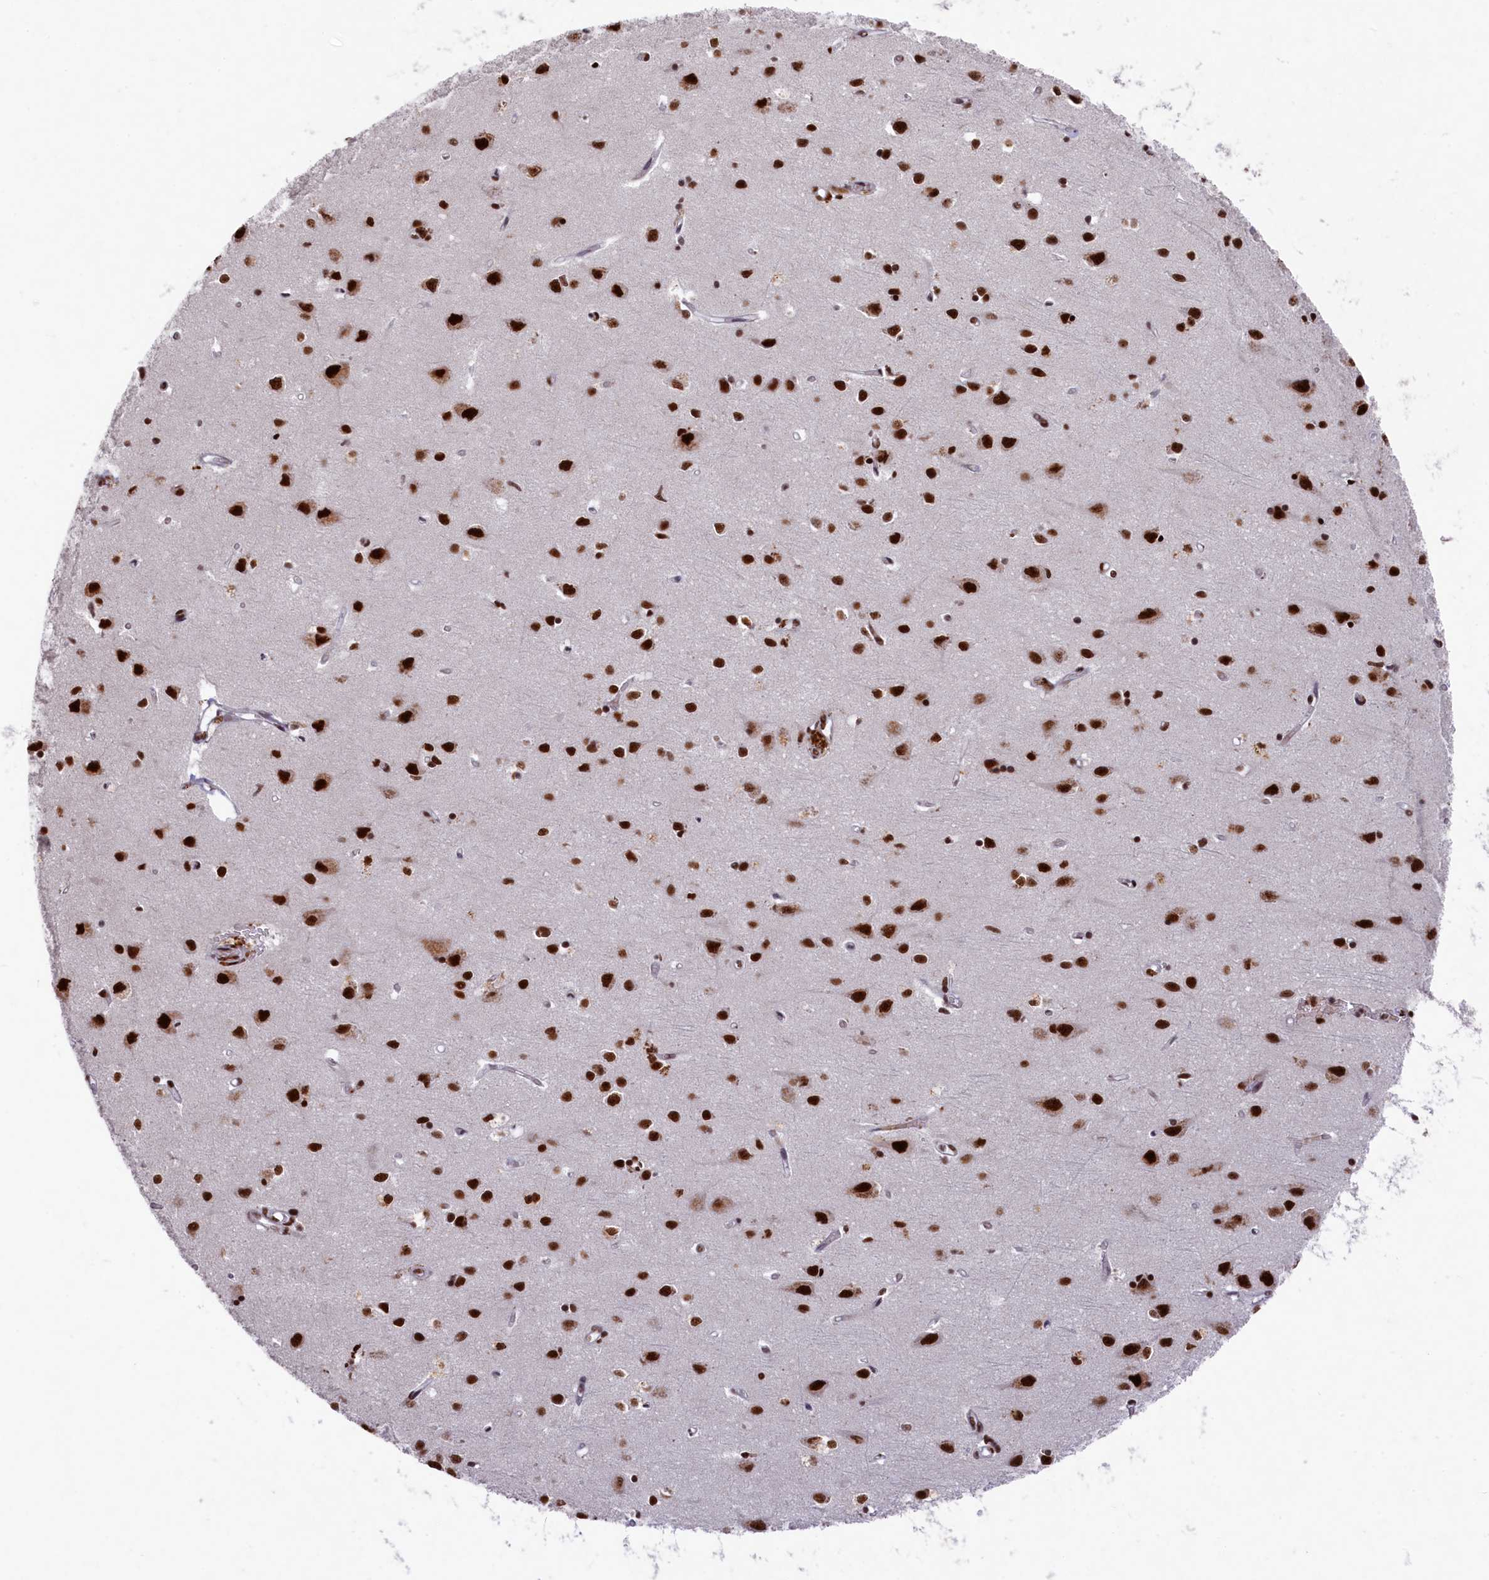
{"staining": {"intensity": "moderate", "quantity": ">75%", "location": "cytoplasmic/membranous"}, "tissue": "cerebral cortex", "cell_type": "Endothelial cells", "image_type": "normal", "snomed": [{"axis": "morphology", "description": "Normal tissue, NOS"}, {"axis": "topography", "description": "Cerebral cortex"}], "caption": "Normal cerebral cortex reveals moderate cytoplasmic/membranous staining in about >75% of endothelial cells, visualized by immunohistochemistry.", "gene": "PRPF31", "patient": {"sex": "female", "age": 64}}